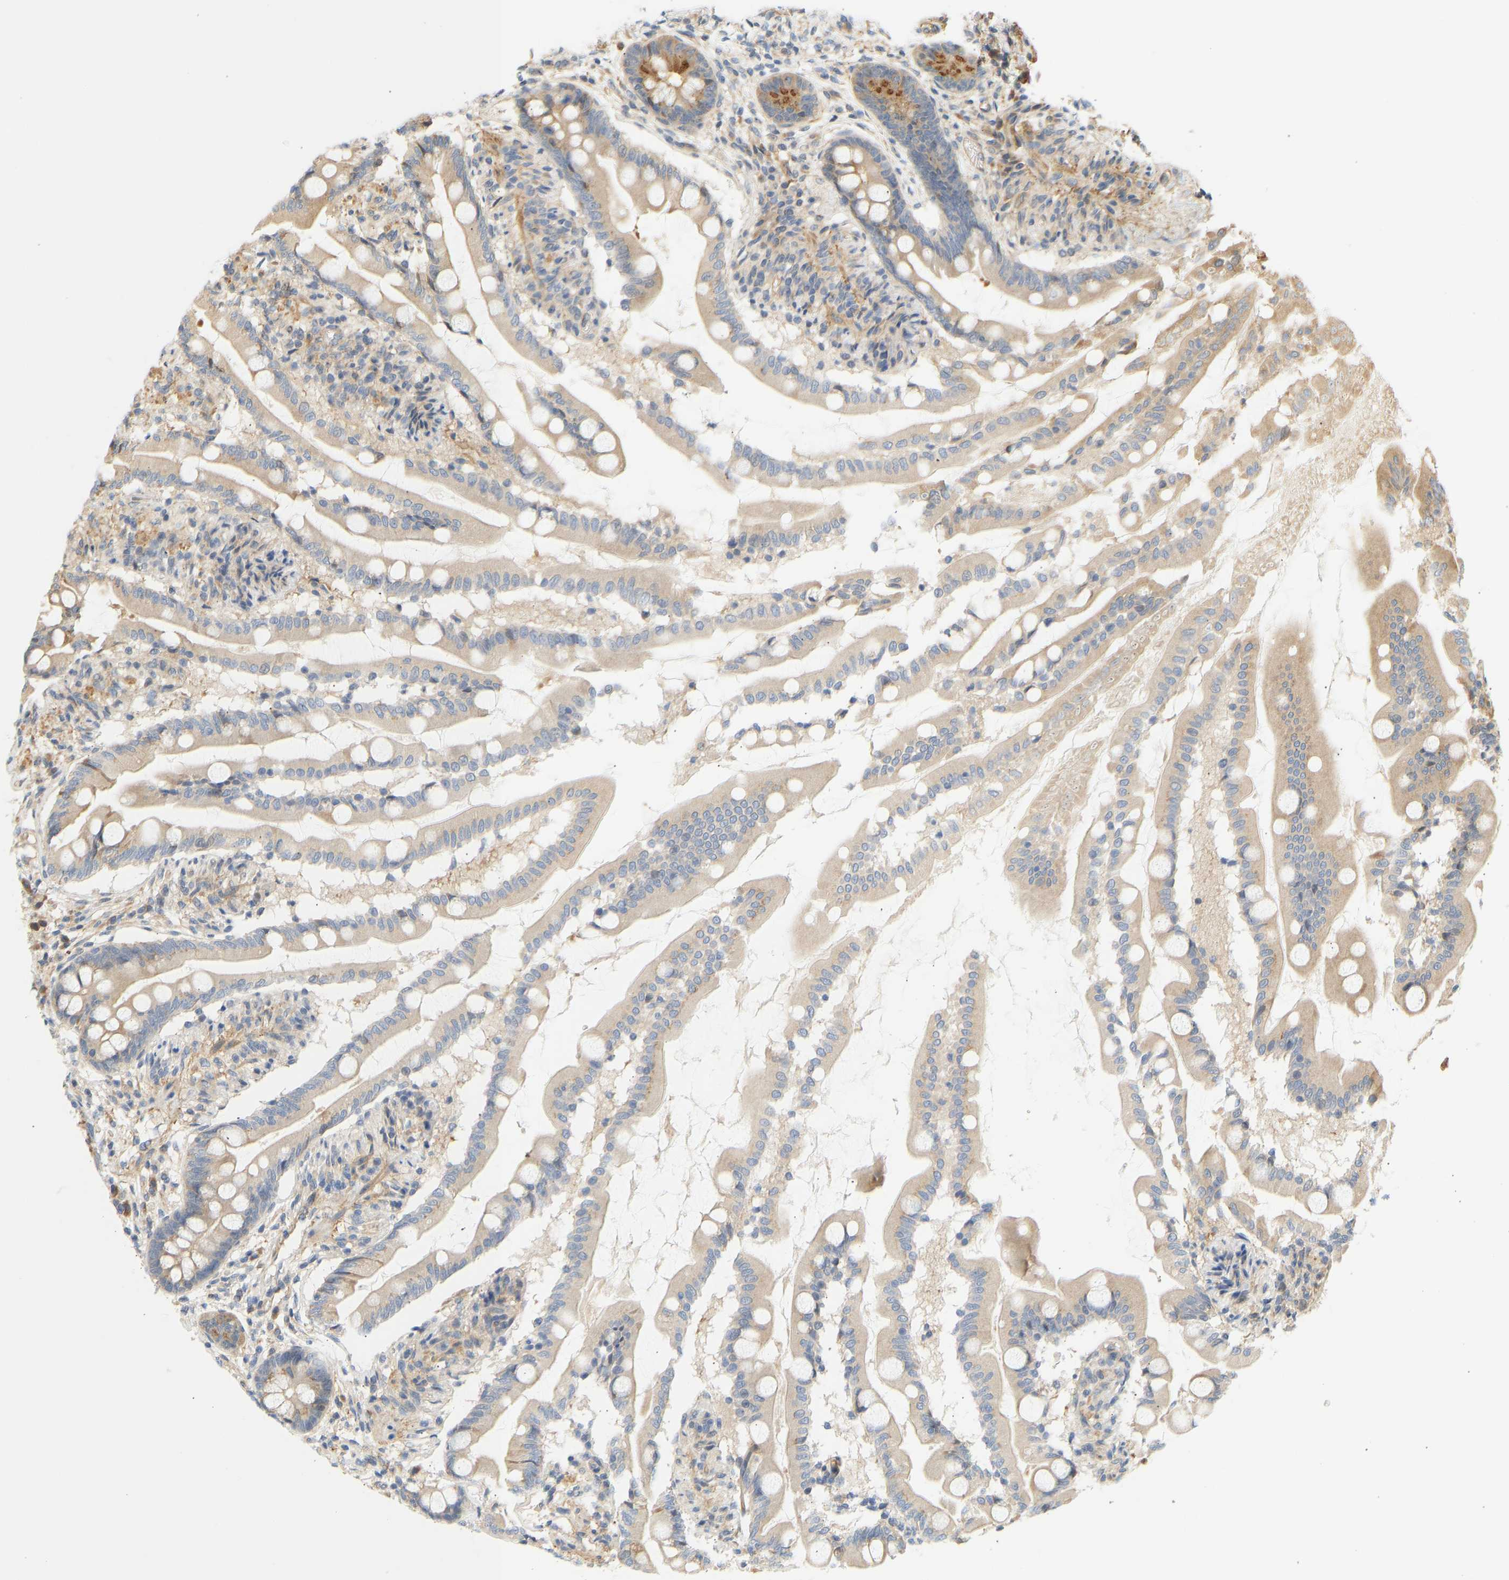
{"staining": {"intensity": "moderate", "quantity": "25%-75%", "location": "cytoplasmic/membranous"}, "tissue": "small intestine", "cell_type": "Glandular cells", "image_type": "normal", "snomed": [{"axis": "morphology", "description": "Normal tissue, NOS"}, {"axis": "topography", "description": "Small intestine"}], "caption": "This micrograph exhibits unremarkable small intestine stained with immunohistochemistry to label a protein in brown. The cytoplasmic/membranous of glandular cells show moderate positivity for the protein. Nuclei are counter-stained blue.", "gene": "CEP57", "patient": {"sex": "female", "age": 56}}